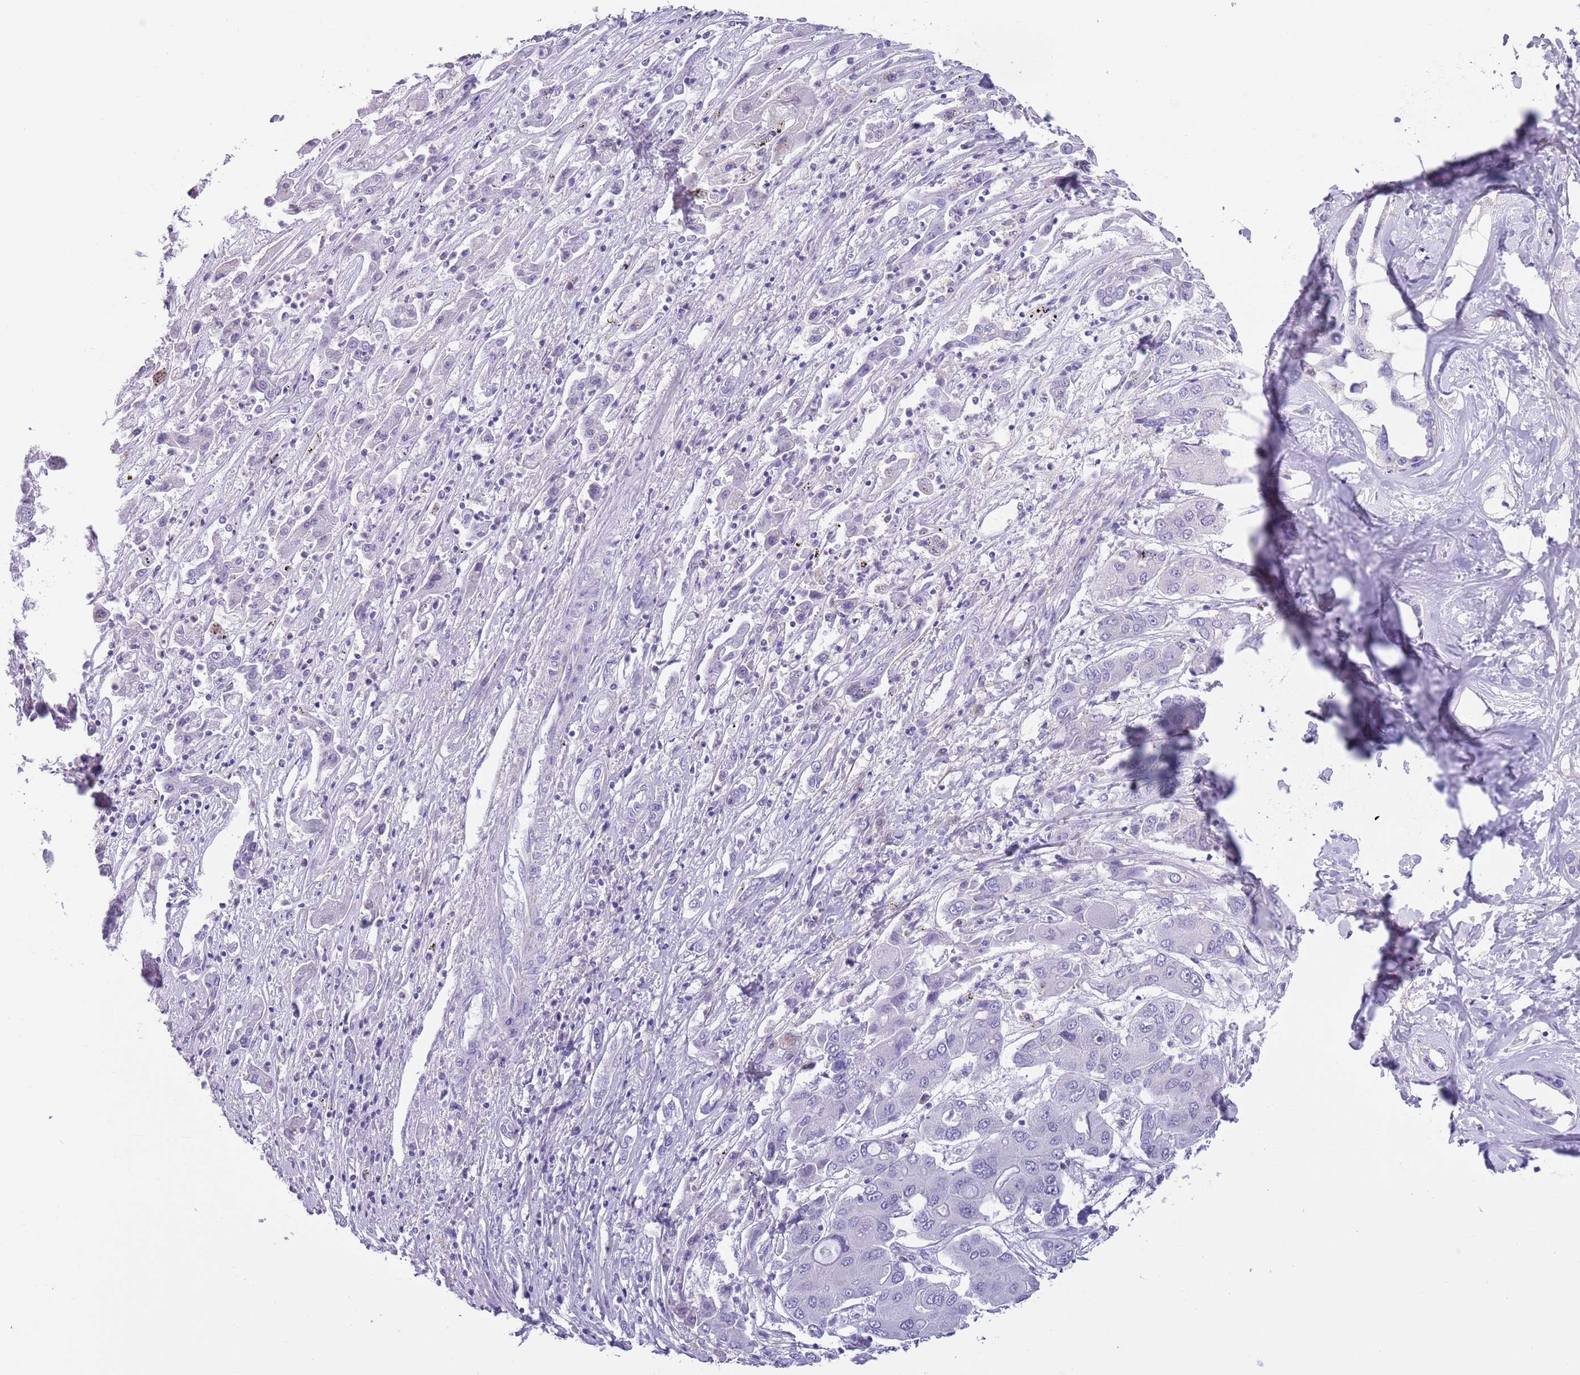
{"staining": {"intensity": "negative", "quantity": "none", "location": "none"}, "tissue": "liver cancer", "cell_type": "Tumor cells", "image_type": "cancer", "snomed": [{"axis": "morphology", "description": "Cholangiocarcinoma"}, {"axis": "topography", "description": "Liver"}], "caption": "The image displays no significant positivity in tumor cells of liver cancer.", "gene": "PFKFB2", "patient": {"sex": "male", "age": 67}}